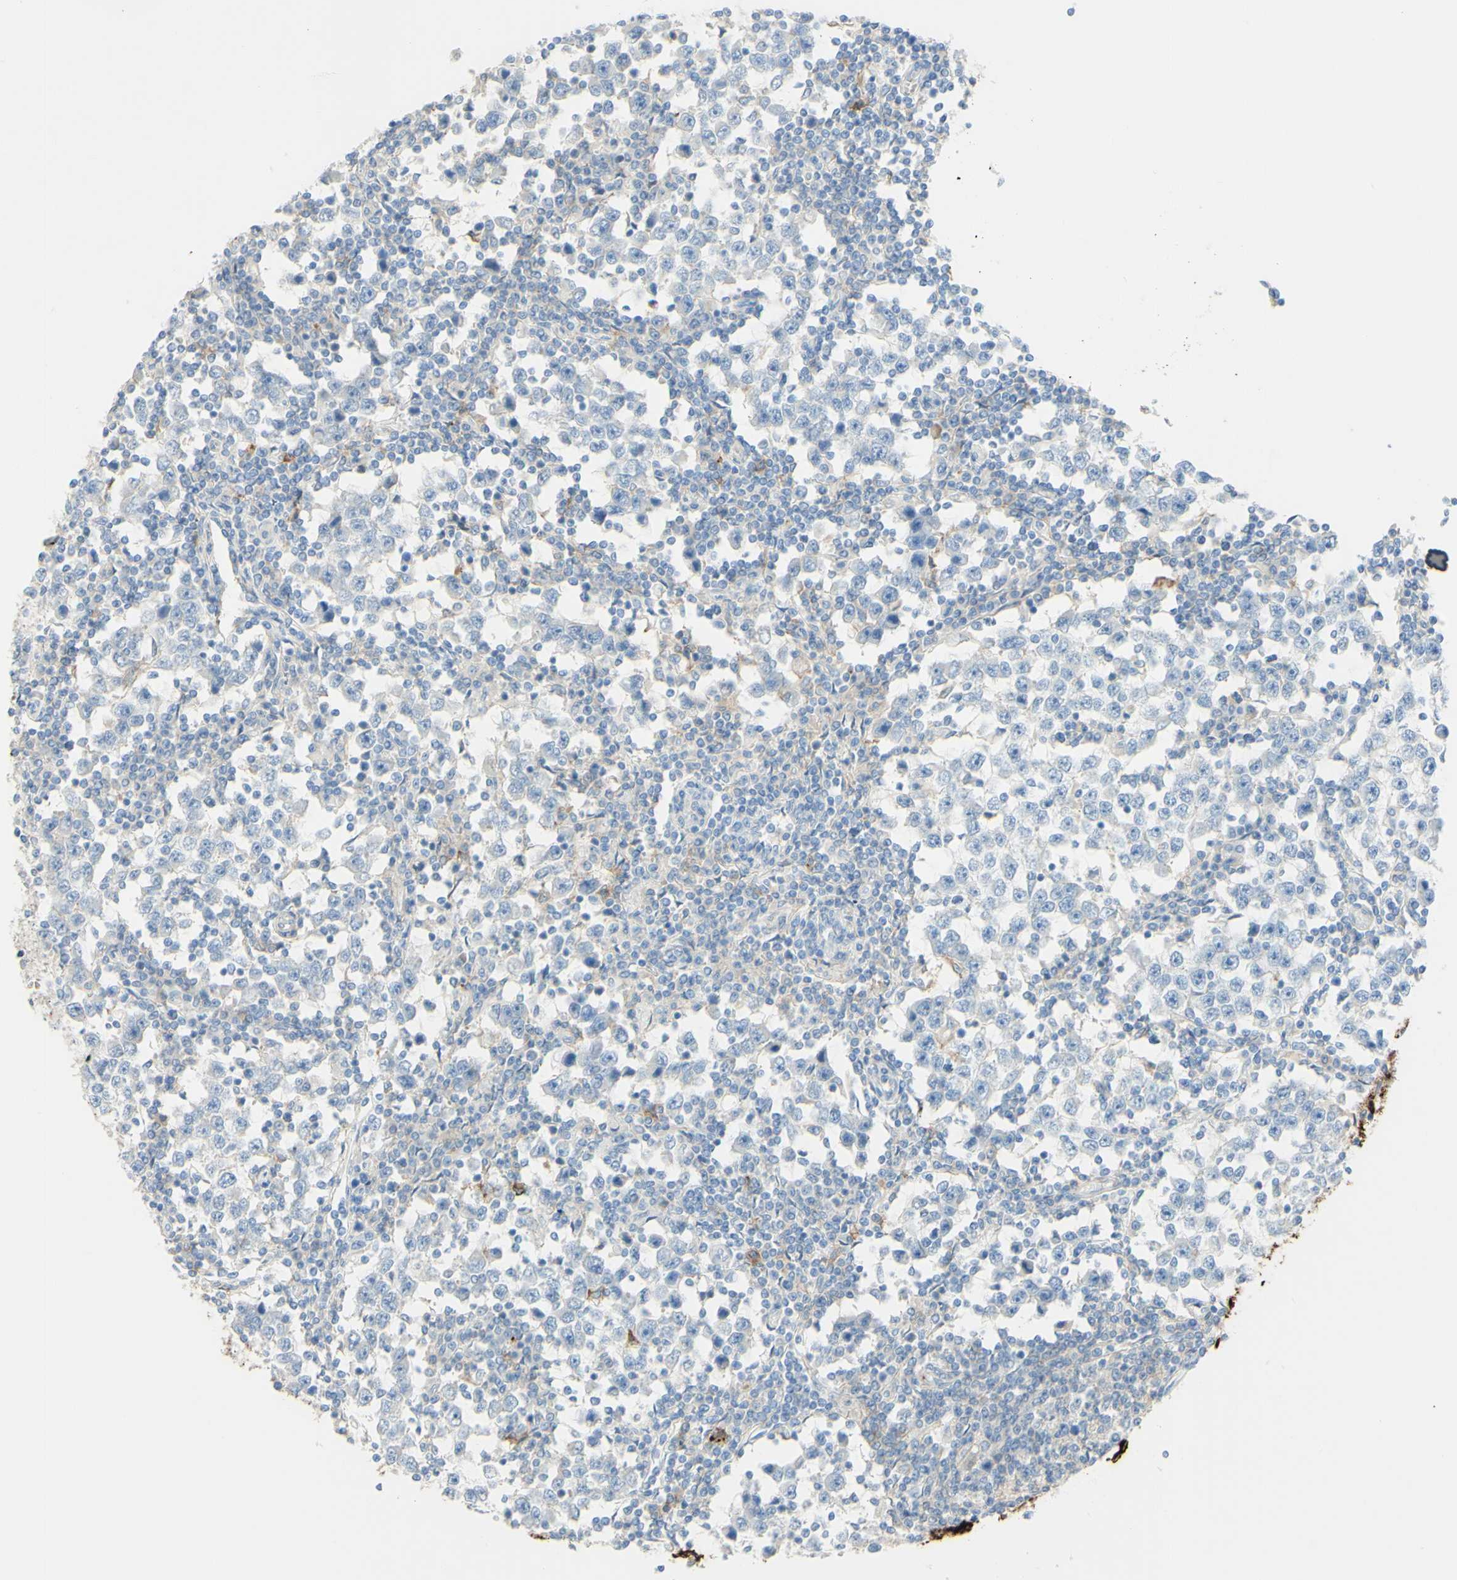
{"staining": {"intensity": "negative", "quantity": "none", "location": "none"}, "tissue": "testis cancer", "cell_type": "Tumor cells", "image_type": "cancer", "snomed": [{"axis": "morphology", "description": "Seminoma, NOS"}, {"axis": "topography", "description": "Testis"}], "caption": "An image of human testis seminoma is negative for staining in tumor cells. (Stains: DAB immunohistochemistry with hematoxylin counter stain, Microscopy: brightfield microscopy at high magnification).", "gene": "ALCAM", "patient": {"sex": "male", "age": 65}}